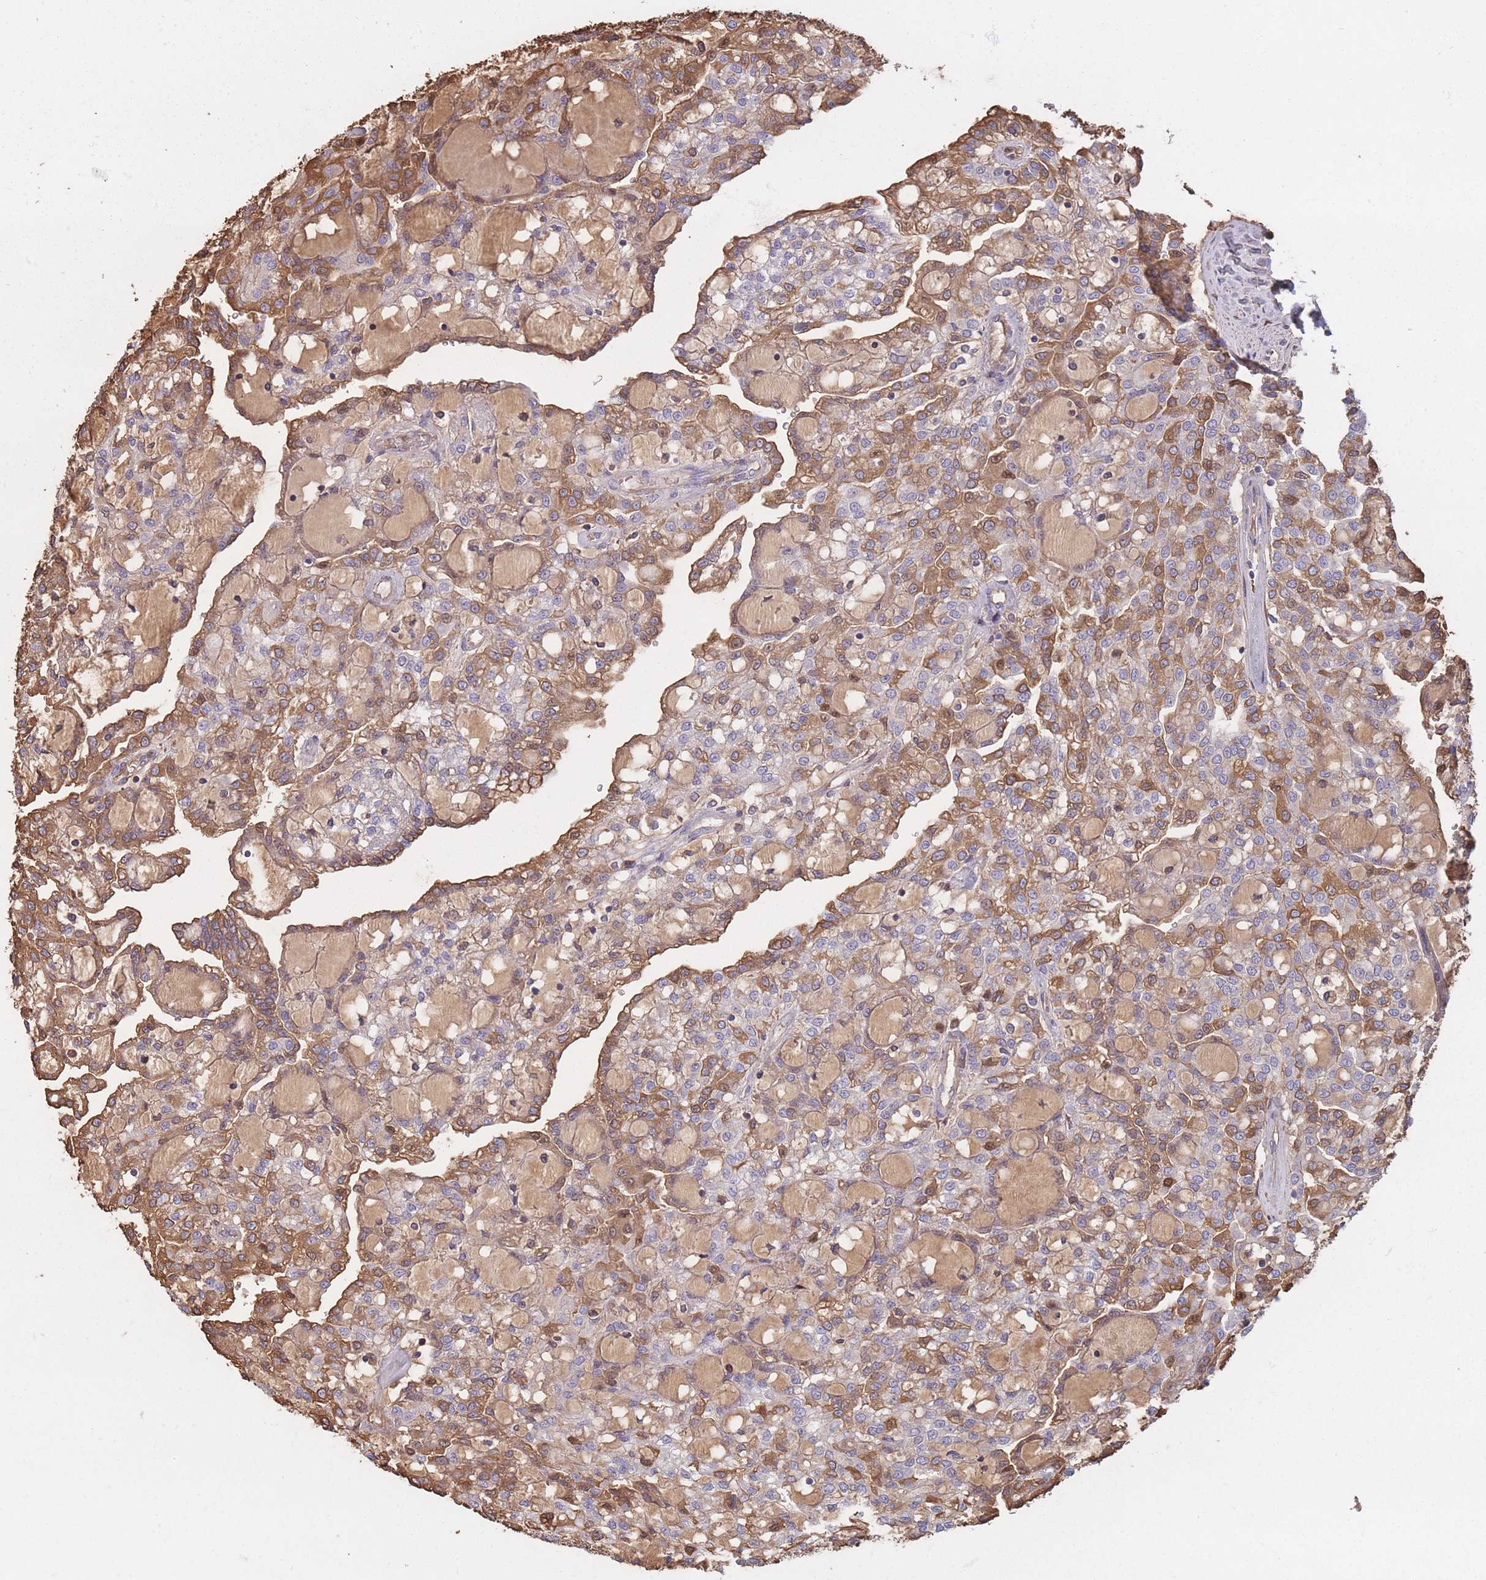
{"staining": {"intensity": "moderate", "quantity": ">75%", "location": "cytoplasmic/membranous"}, "tissue": "renal cancer", "cell_type": "Tumor cells", "image_type": "cancer", "snomed": [{"axis": "morphology", "description": "Adenocarcinoma, NOS"}, {"axis": "topography", "description": "Kidney"}], "caption": "Renal cancer (adenocarcinoma) stained for a protein (brown) reveals moderate cytoplasmic/membranous positive expression in approximately >75% of tumor cells.", "gene": "KAT2A", "patient": {"sex": "male", "age": 63}}